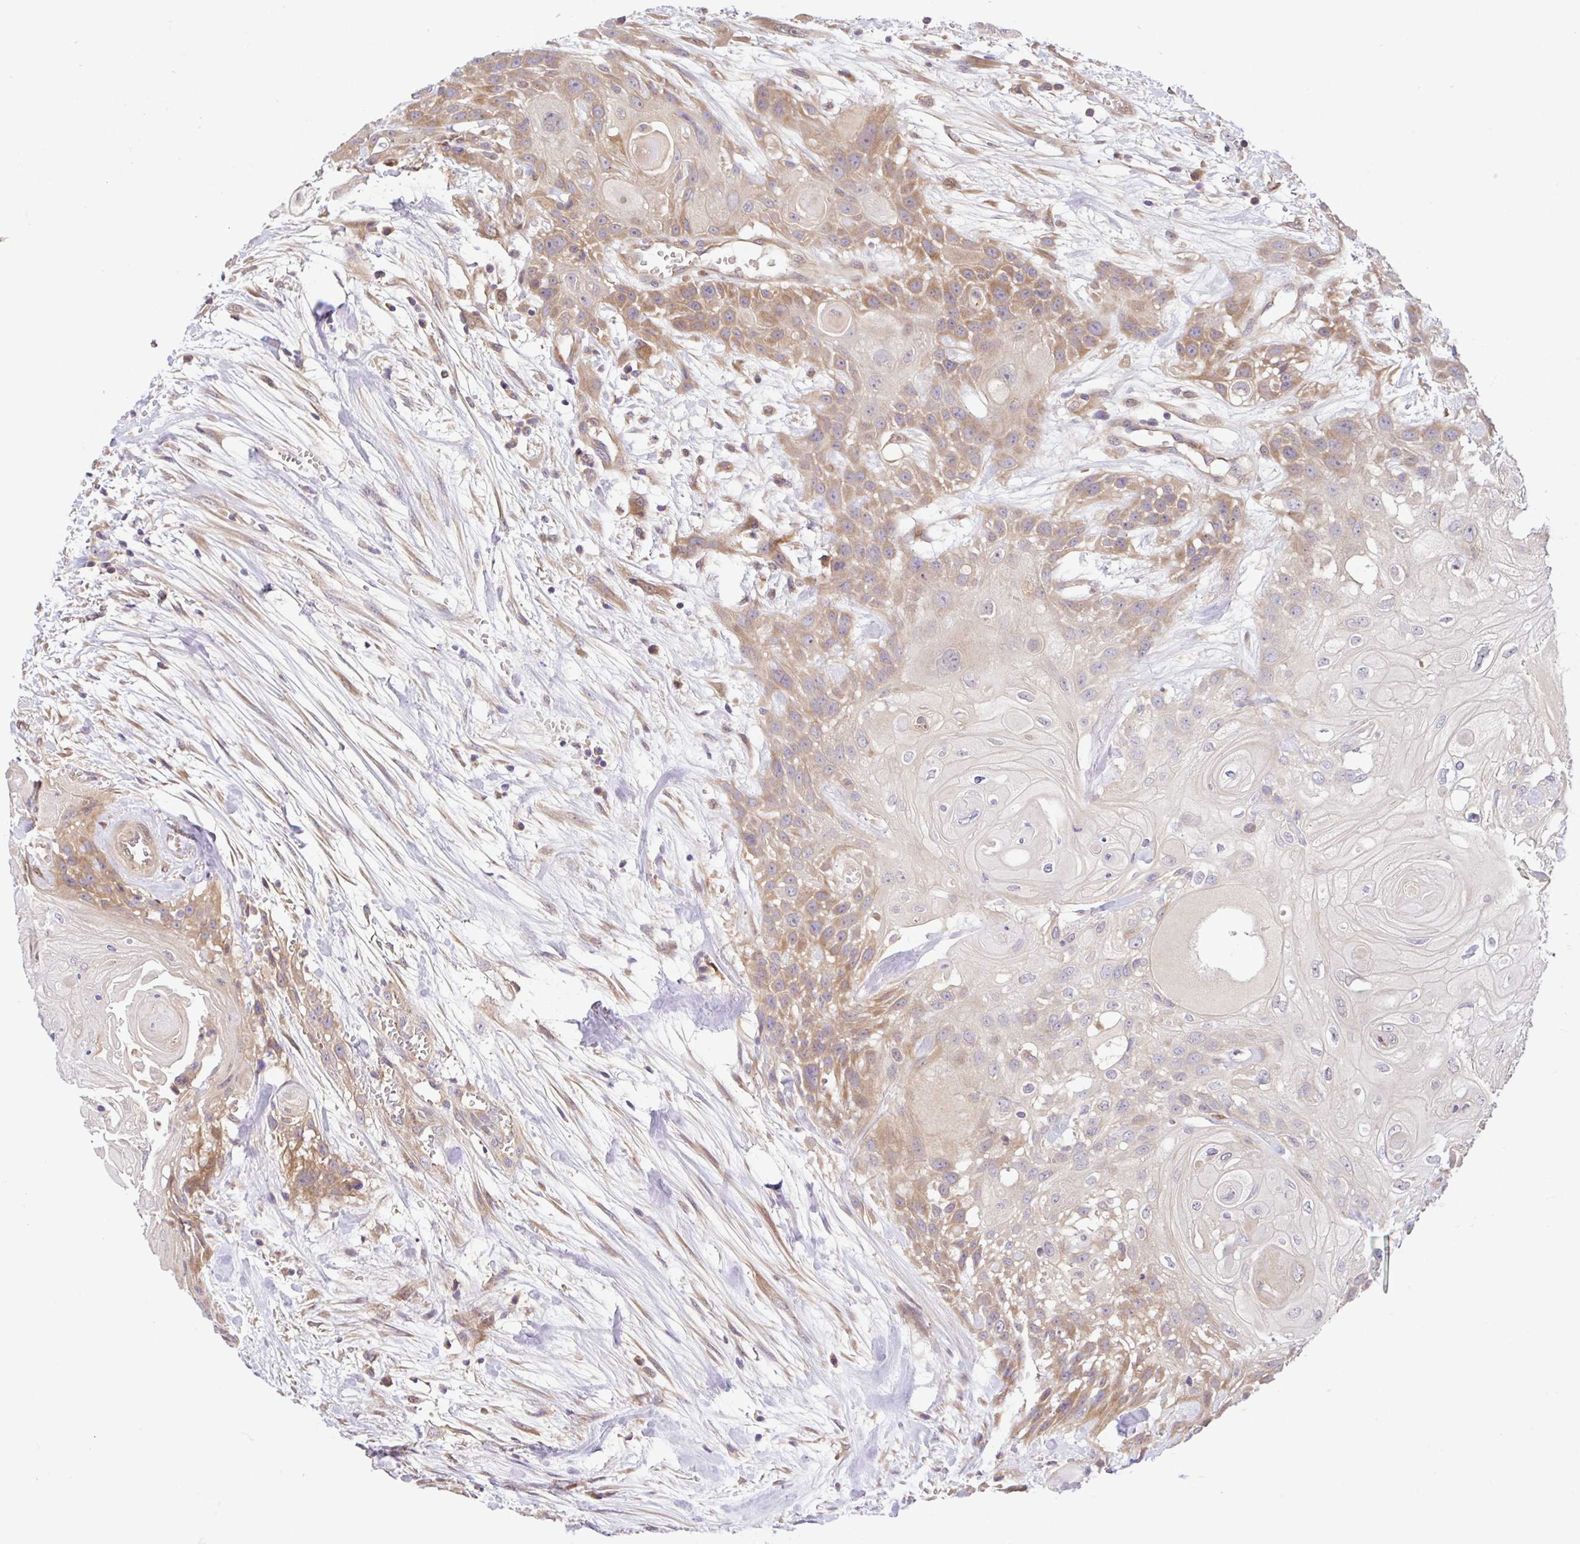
{"staining": {"intensity": "moderate", "quantity": "25%-75%", "location": "cytoplasmic/membranous"}, "tissue": "head and neck cancer", "cell_type": "Tumor cells", "image_type": "cancer", "snomed": [{"axis": "morphology", "description": "Squamous cell carcinoma, NOS"}, {"axis": "topography", "description": "Head-Neck"}], "caption": "Human squamous cell carcinoma (head and neck) stained with a protein marker reveals moderate staining in tumor cells.", "gene": "UBE4A", "patient": {"sex": "female", "age": 43}}